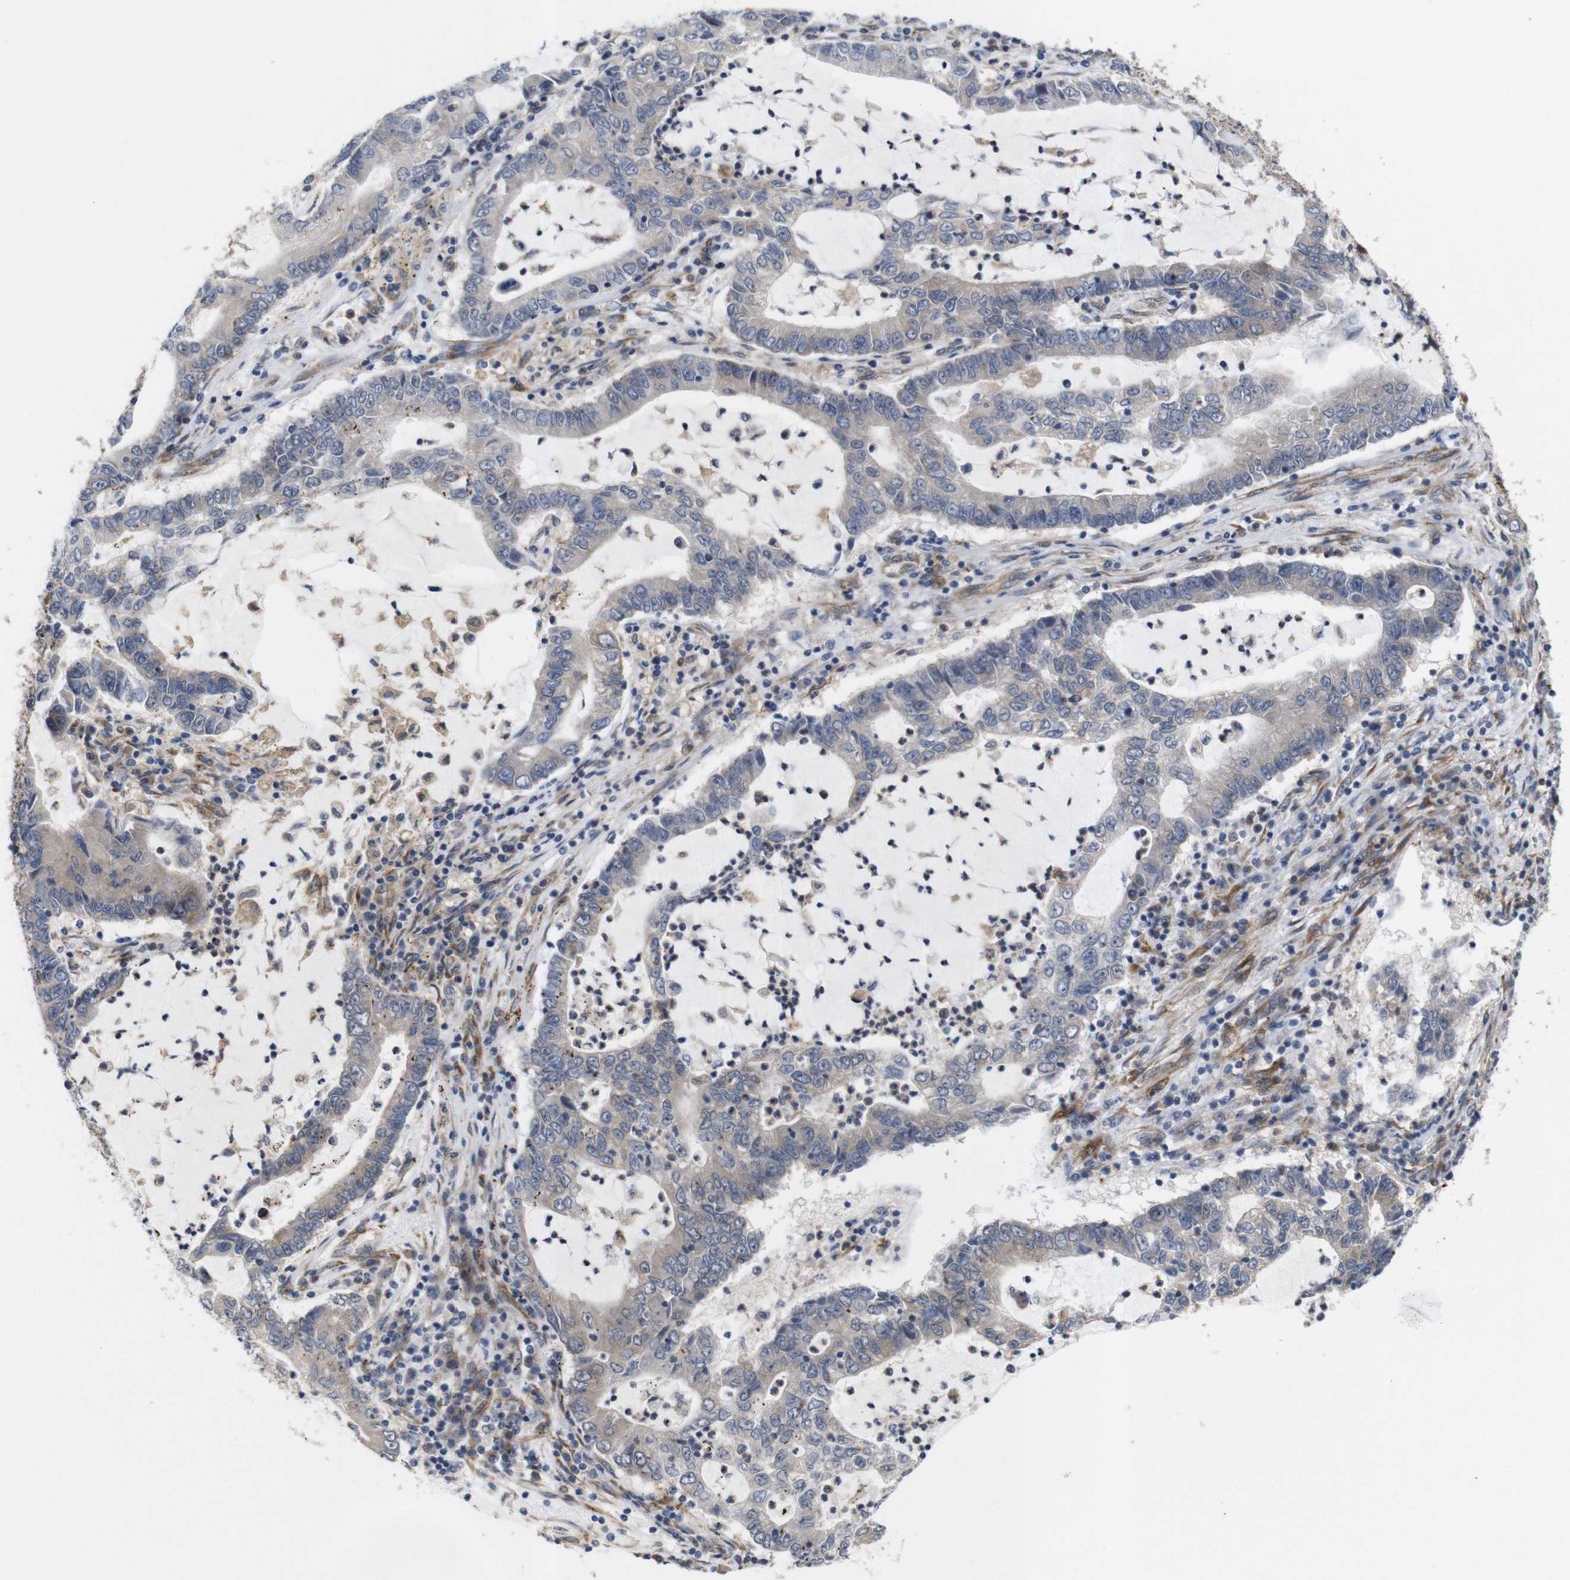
{"staining": {"intensity": "weak", "quantity": ">75%", "location": "cytoplasmic/membranous"}, "tissue": "lung cancer", "cell_type": "Tumor cells", "image_type": "cancer", "snomed": [{"axis": "morphology", "description": "Adenocarcinoma, NOS"}, {"axis": "topography", "description": "Lung"}], "caption": "Immunohistochemical staining of human adenocarcinoma (lung) shows low levels of weak cytoplasmic/membranous protein staining in approximately >75% of tumor cells.", "gene": "P3H2", "patient": {"sex": "female", "age": 51}}